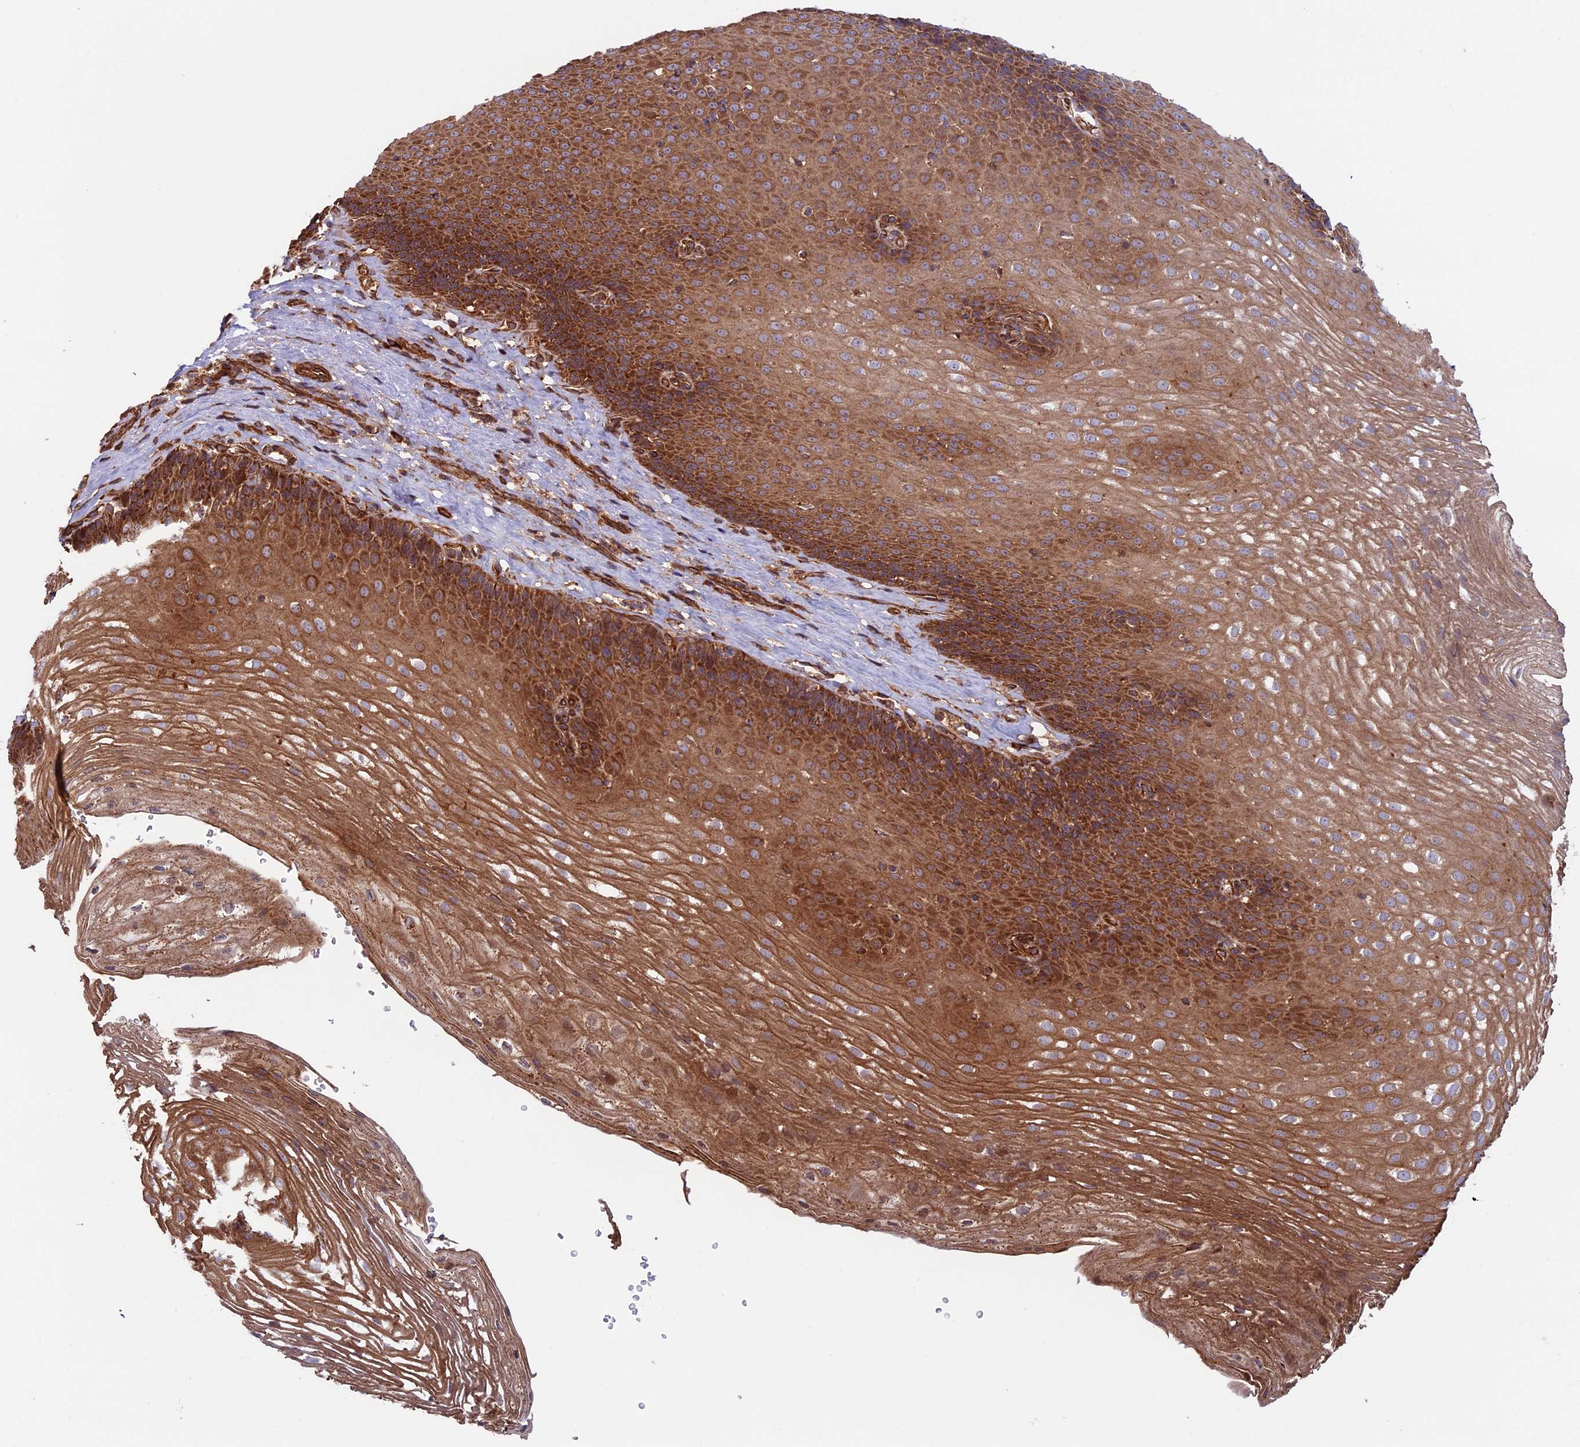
{"staining": {"intensity": "strong", "quantity": ">75%", "location": "cytoplasmic/membranous"}, "tissue": "esophagus", "cell_type": "Squamous epithelial cells", "image_type": "normal", "snomed": [{"axis": "morphology", "description": "Normal tissue, NOS"}, {"axis": "topography", "description": "Esophagus"}], "caption": "Immunohistochemistry (IHC) of unremarkable human esophagus shows high levels of strong cytoplasmic/membranous staining in about >75% of squamous epithelial cells.", "gene": "CCDC8", "patient": {"sex": "female", "age": 66}}